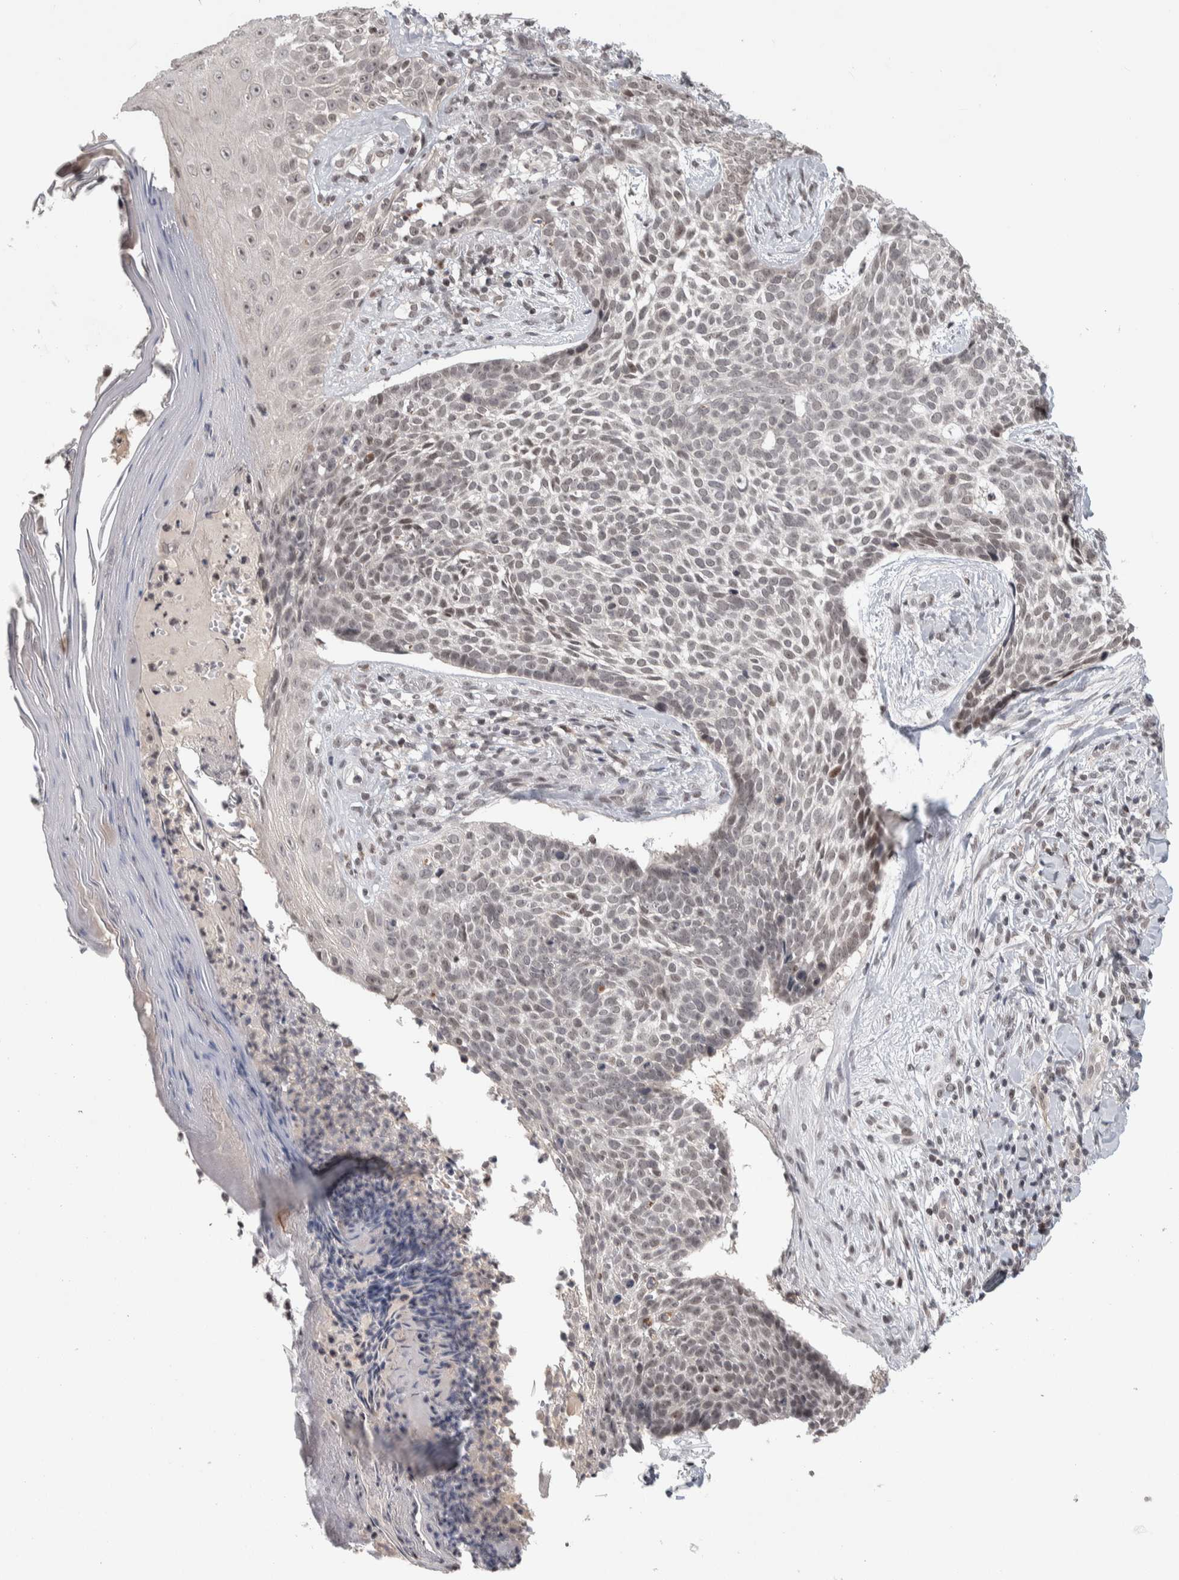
{"staining": {"intensity": "weak", "quantity": "25%-75%", "location": "nuclear"}, "tissue": "skin cancer", "cell_type": "Tumor cells", "image_type": "cancer", "snomed": [{"axis": "morphology", "description": "Normal tissue, NOS"}, {"axis": "morphology", "description": "Basal cell carcinoma"}, {"axis": "topography", "description": "Skin"}], "caption": "Immunohistochemical staining of skin cancer demonstrates low levels of weak nuclear protein expression in approximately 25%-75% of tumor cells.", "gene": "ZSCAN21", "patient": {"sex": "male", "age": 67}}